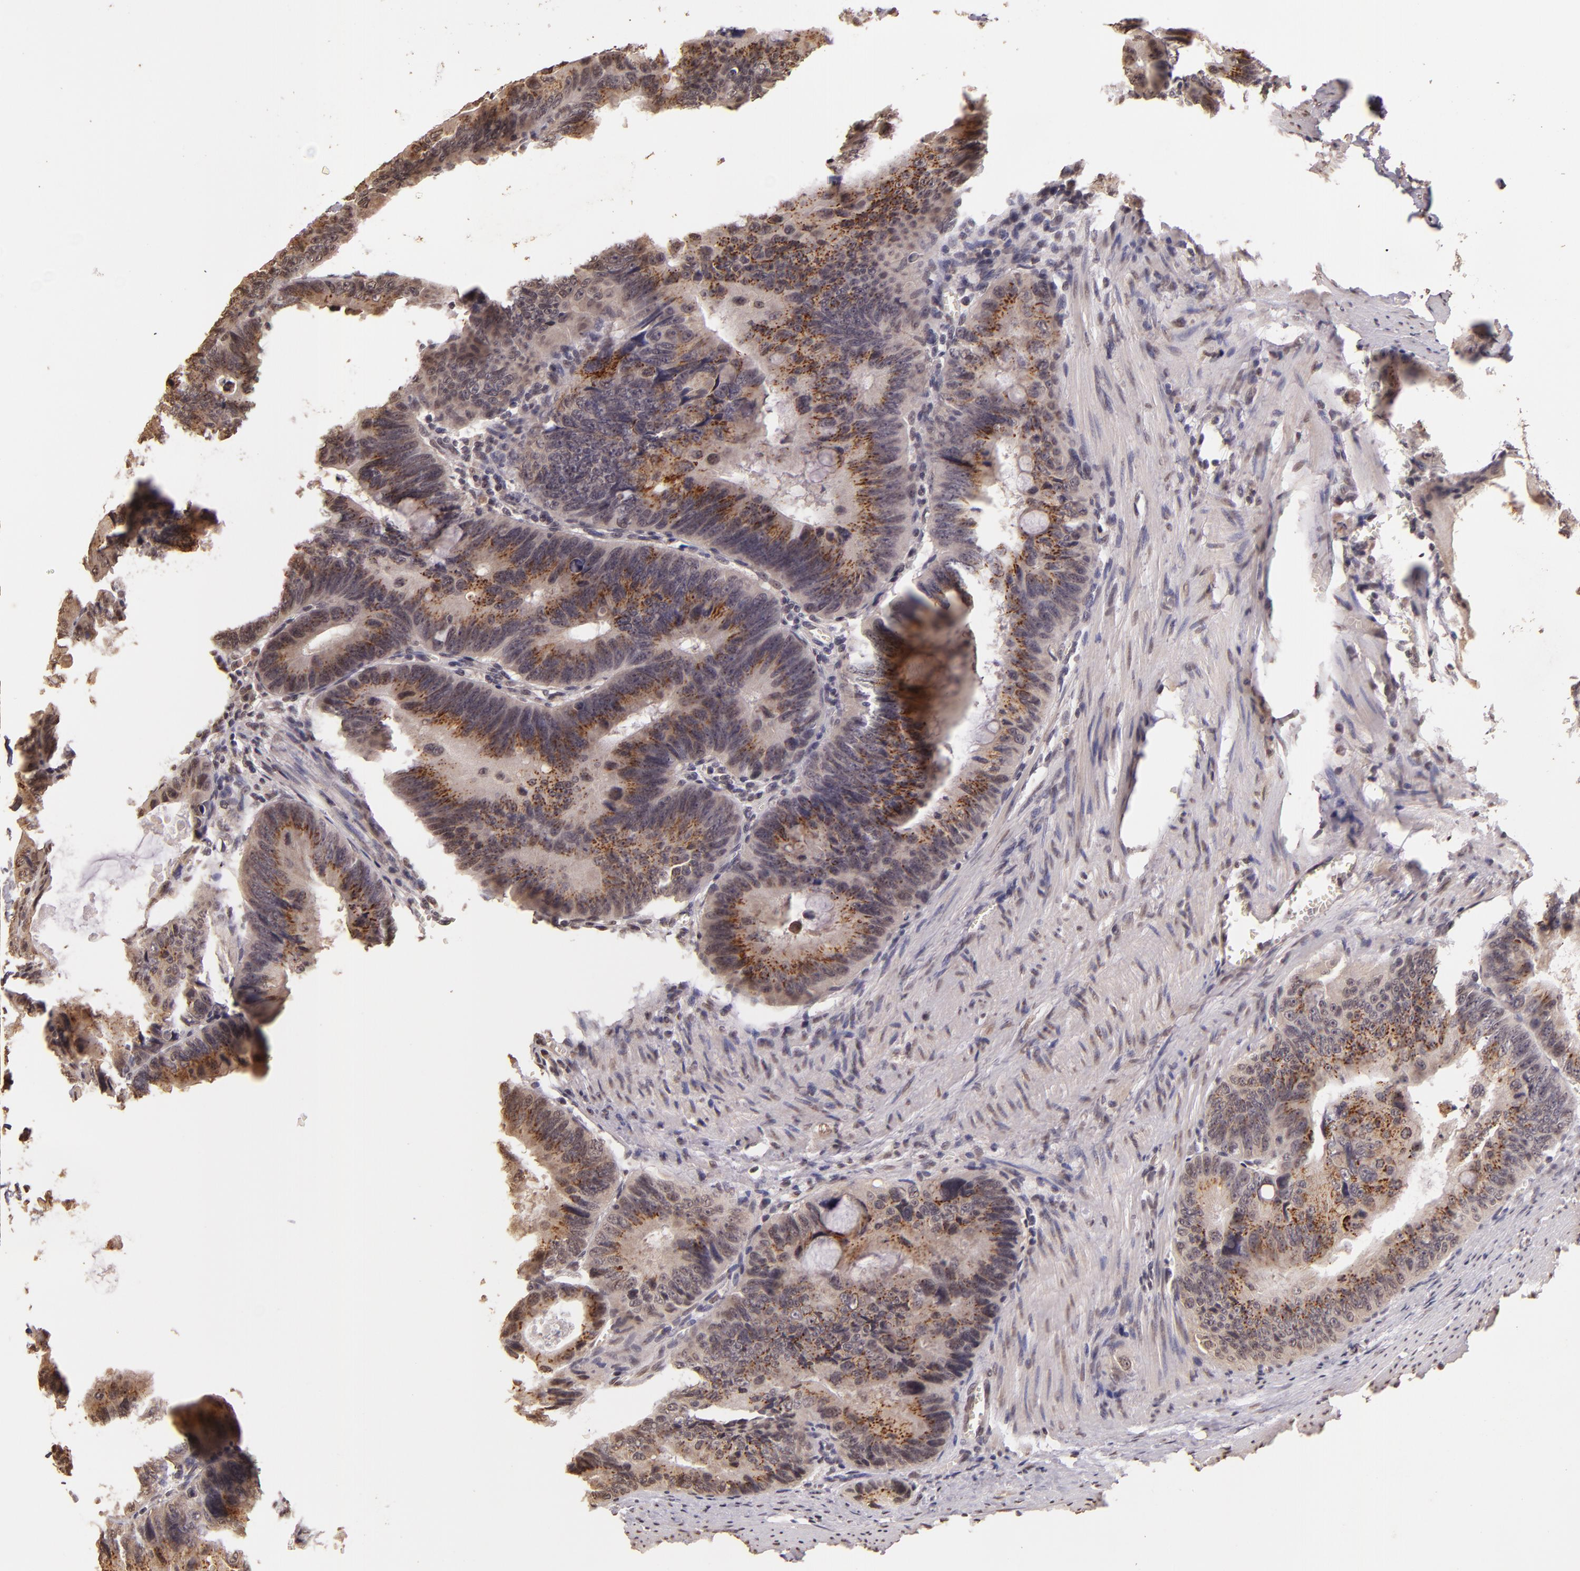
{"staining": {"intensity": "moderate", "quantity": ">75%", "location": "cytoplasmic/membranous,nuclear"}, "tissue": "colorectal cancer", "cell_type": "Tumor cells", "image_type": "cancer", "snomed": [{"axis": "morphology", "description": "Adenocarcinoma, NOS"}, {"axis": "topography", "description": "Colon"}], "caption": "Colorectal adenocarcinoma stained for a protein displays moderate cytoplasmic/membranous and nuclear positivity in tumor cells.", "gene": "CUL1", "patient": {"sex": "female", "age": 55}}